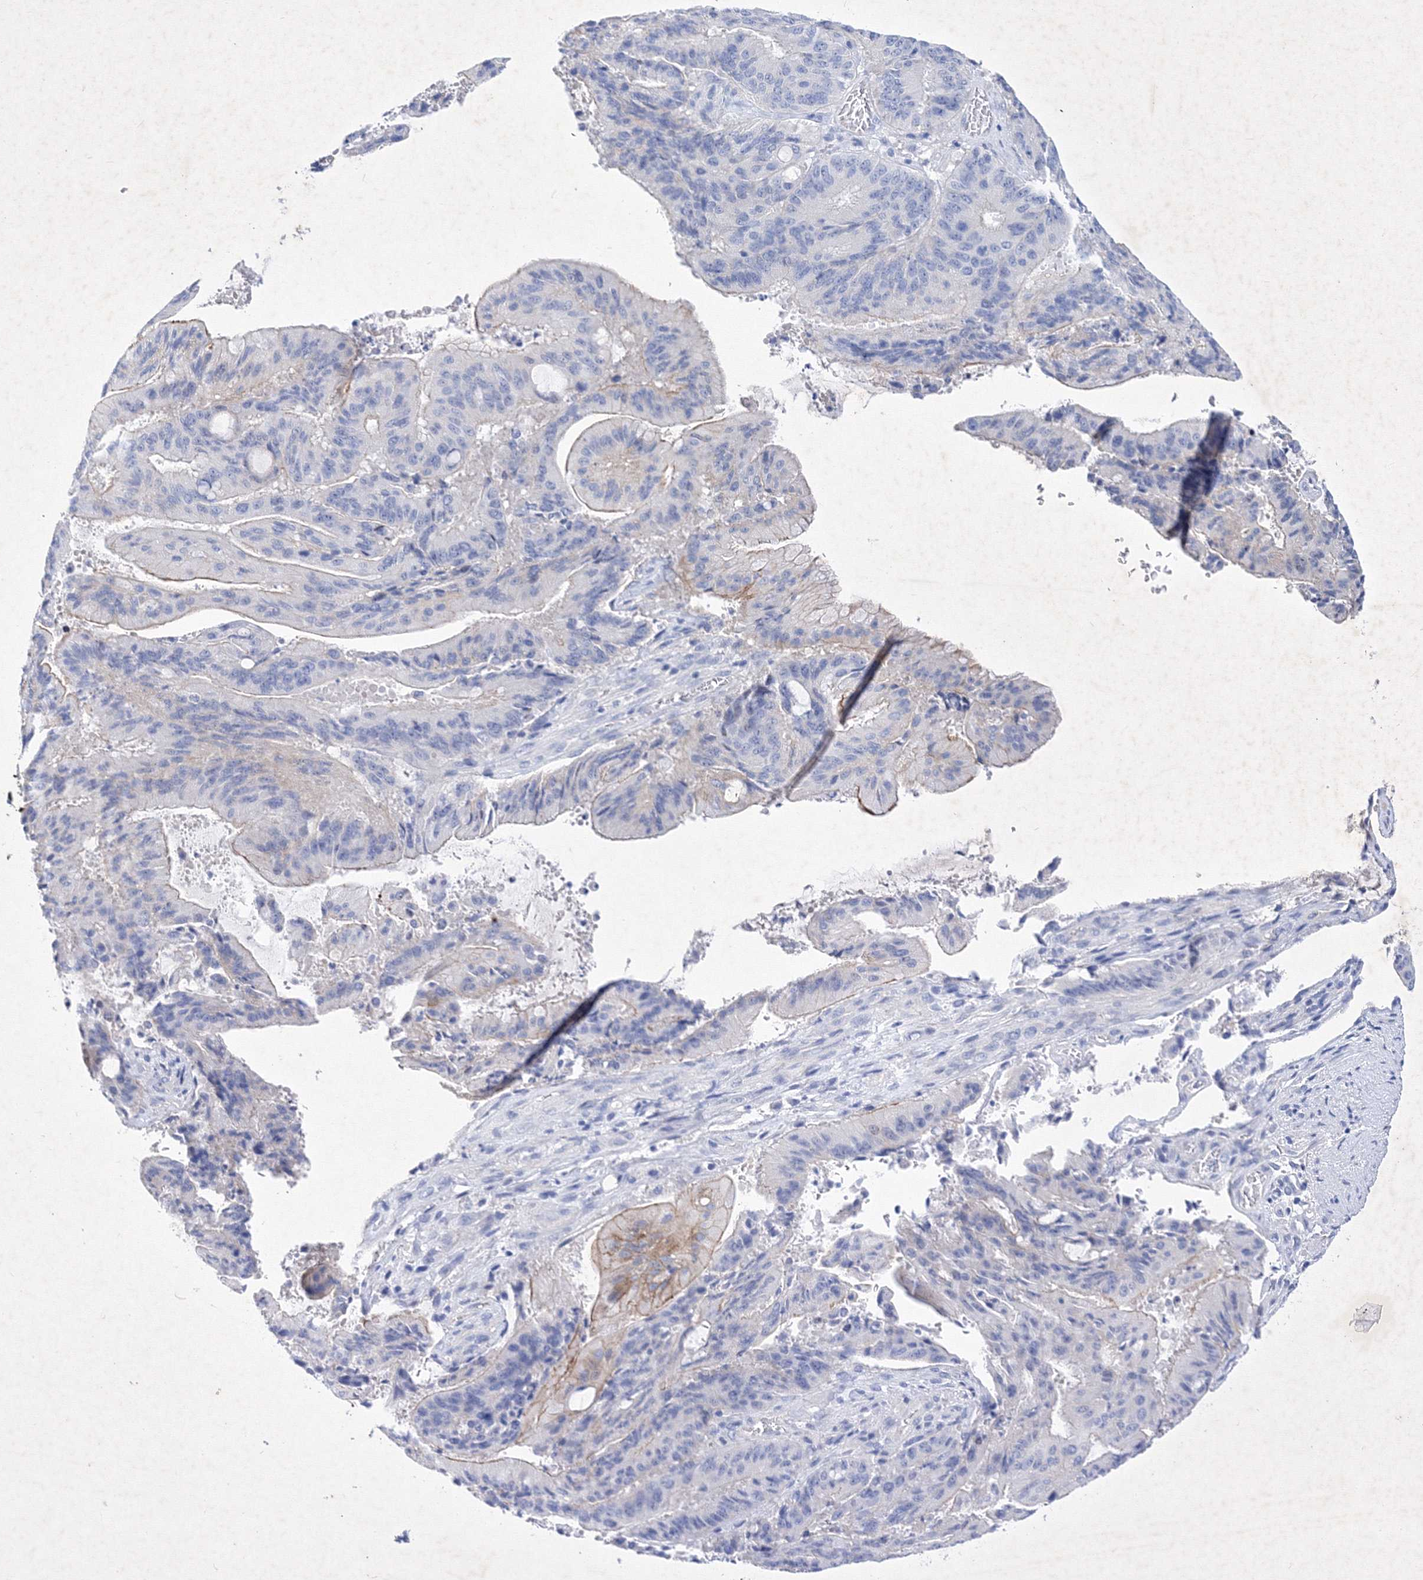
{"staining": {"intensity": "negative", "quantity": "none", "location": "none"}, "tissue": "liver cancer", "cell_type": "Tumor cells", "image_type": "cancer", "snomed": [{"axis": "morphology", "description": "Normal tissue, NOS"}, {"axis": "morphology", "description": "Cholangiocarcinoma"}, {"axis": "topography", "description": "Liver"}, {"axis": "topography", "description": "Peripheral nerve tissue"}], "caption": "Immunohistochemical staining of human liver cancer reveals no significant positivity in tumor cells. The staining is performed using DAB (3,3'-diaminobenzidine) brown chromogen with nuclei counter-stained in using hematoxylin.", "gene": "GPN1", "patient": {"sex": "female", "age": 73}}